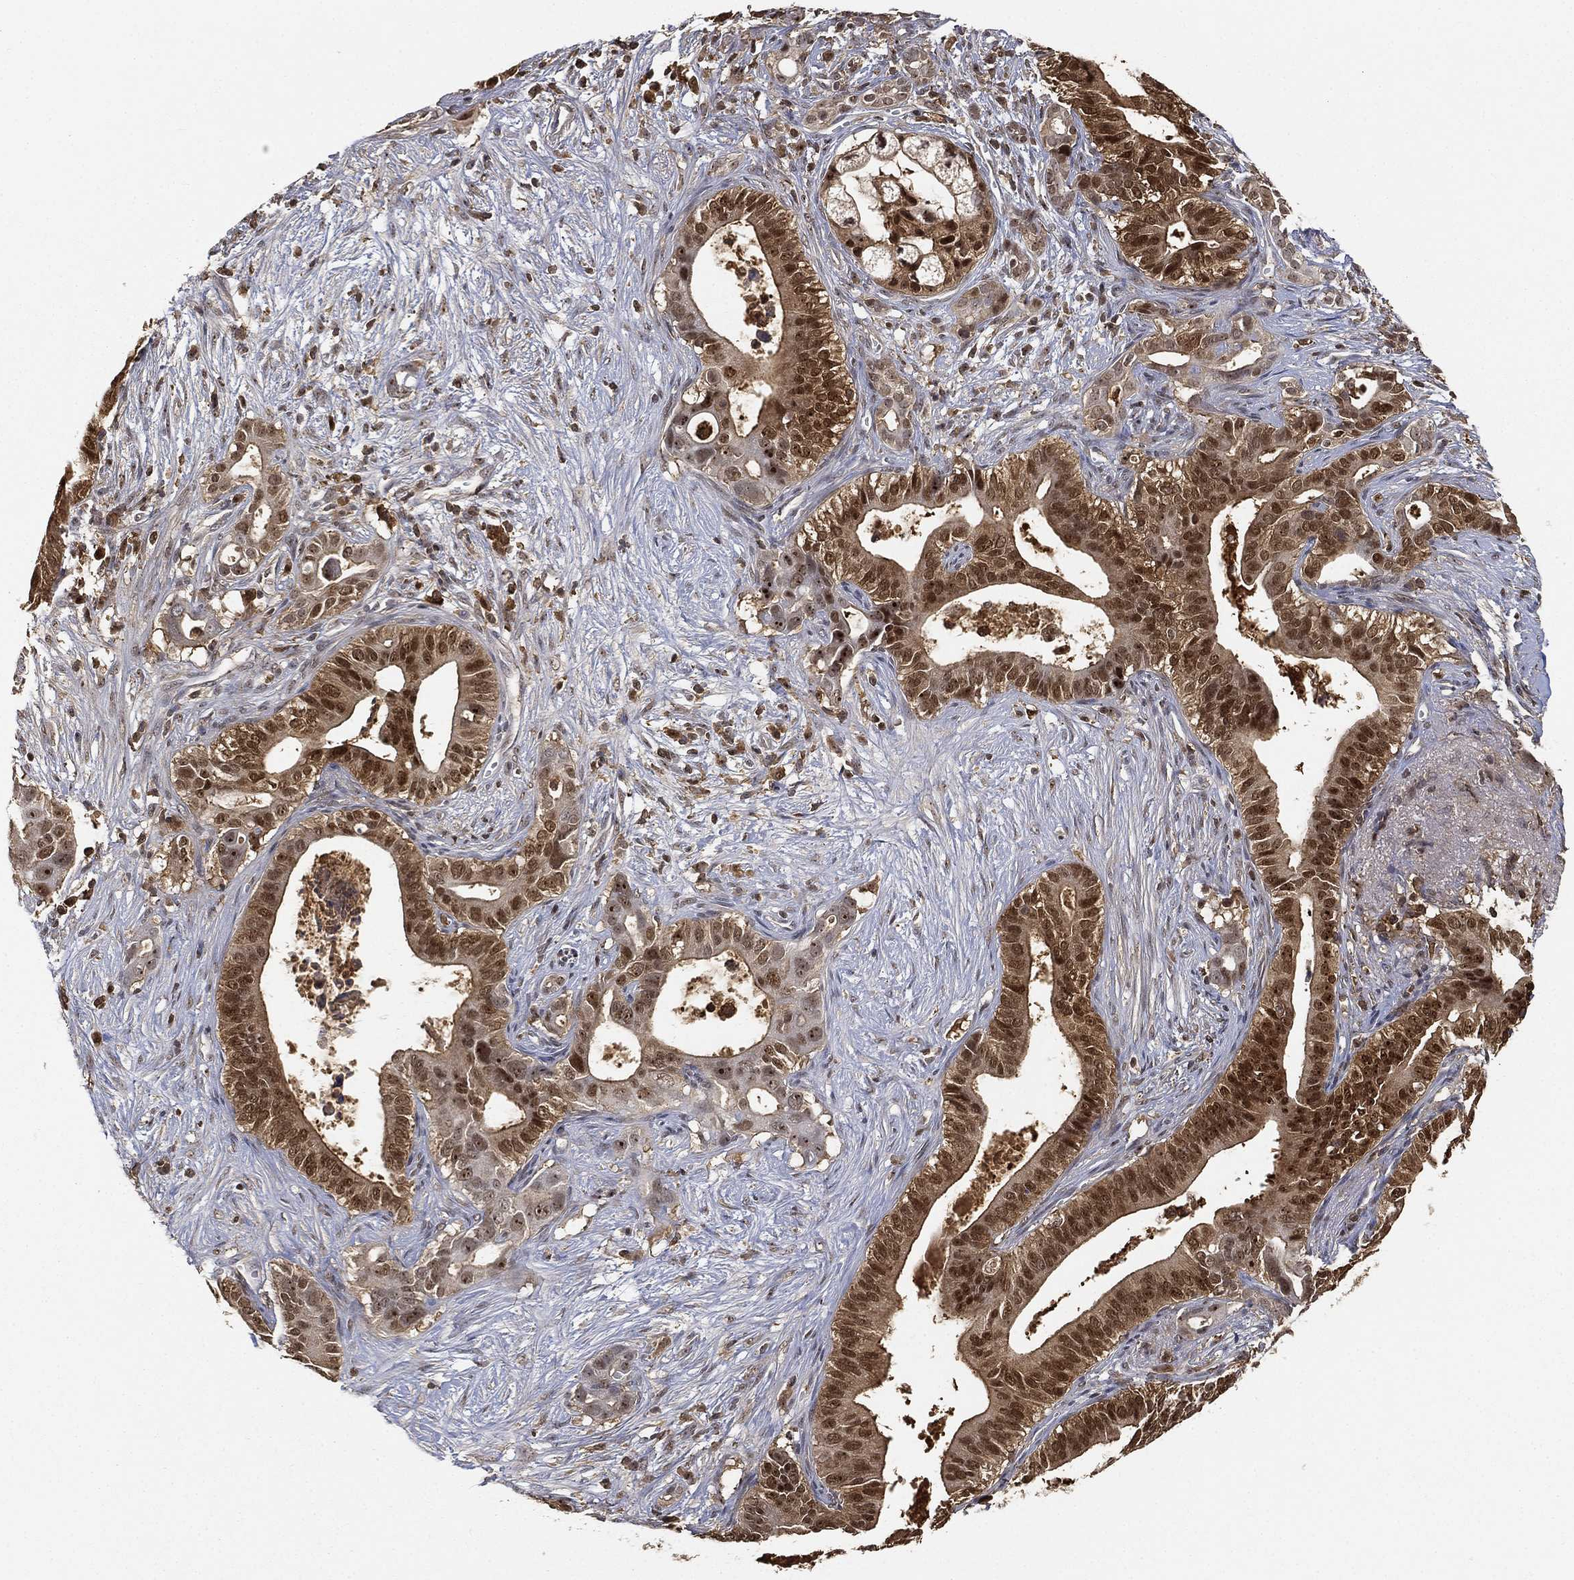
{"staining": {"intensity": "moderate", "quantity": ">75%", "location": "cytoplasmic/membranous,nuclear"}, "tissue": "pancreatic cancer", "cell_type": "Tumor cells", "image_type": "cancer", "snomed": [{"axis": "morphology", "description": "Adenocarcinoma, NOS"}, {"axis": "topography", "description": "Pancreas"}], "caption": "A brown stain labels moderate cytoplasmic/membranous and nuclear expression of a protein in pancreatic adenocarcinoma tumor cells.", "gene": "CRYL1", "patient": {"sex": "male", "age": 61}}